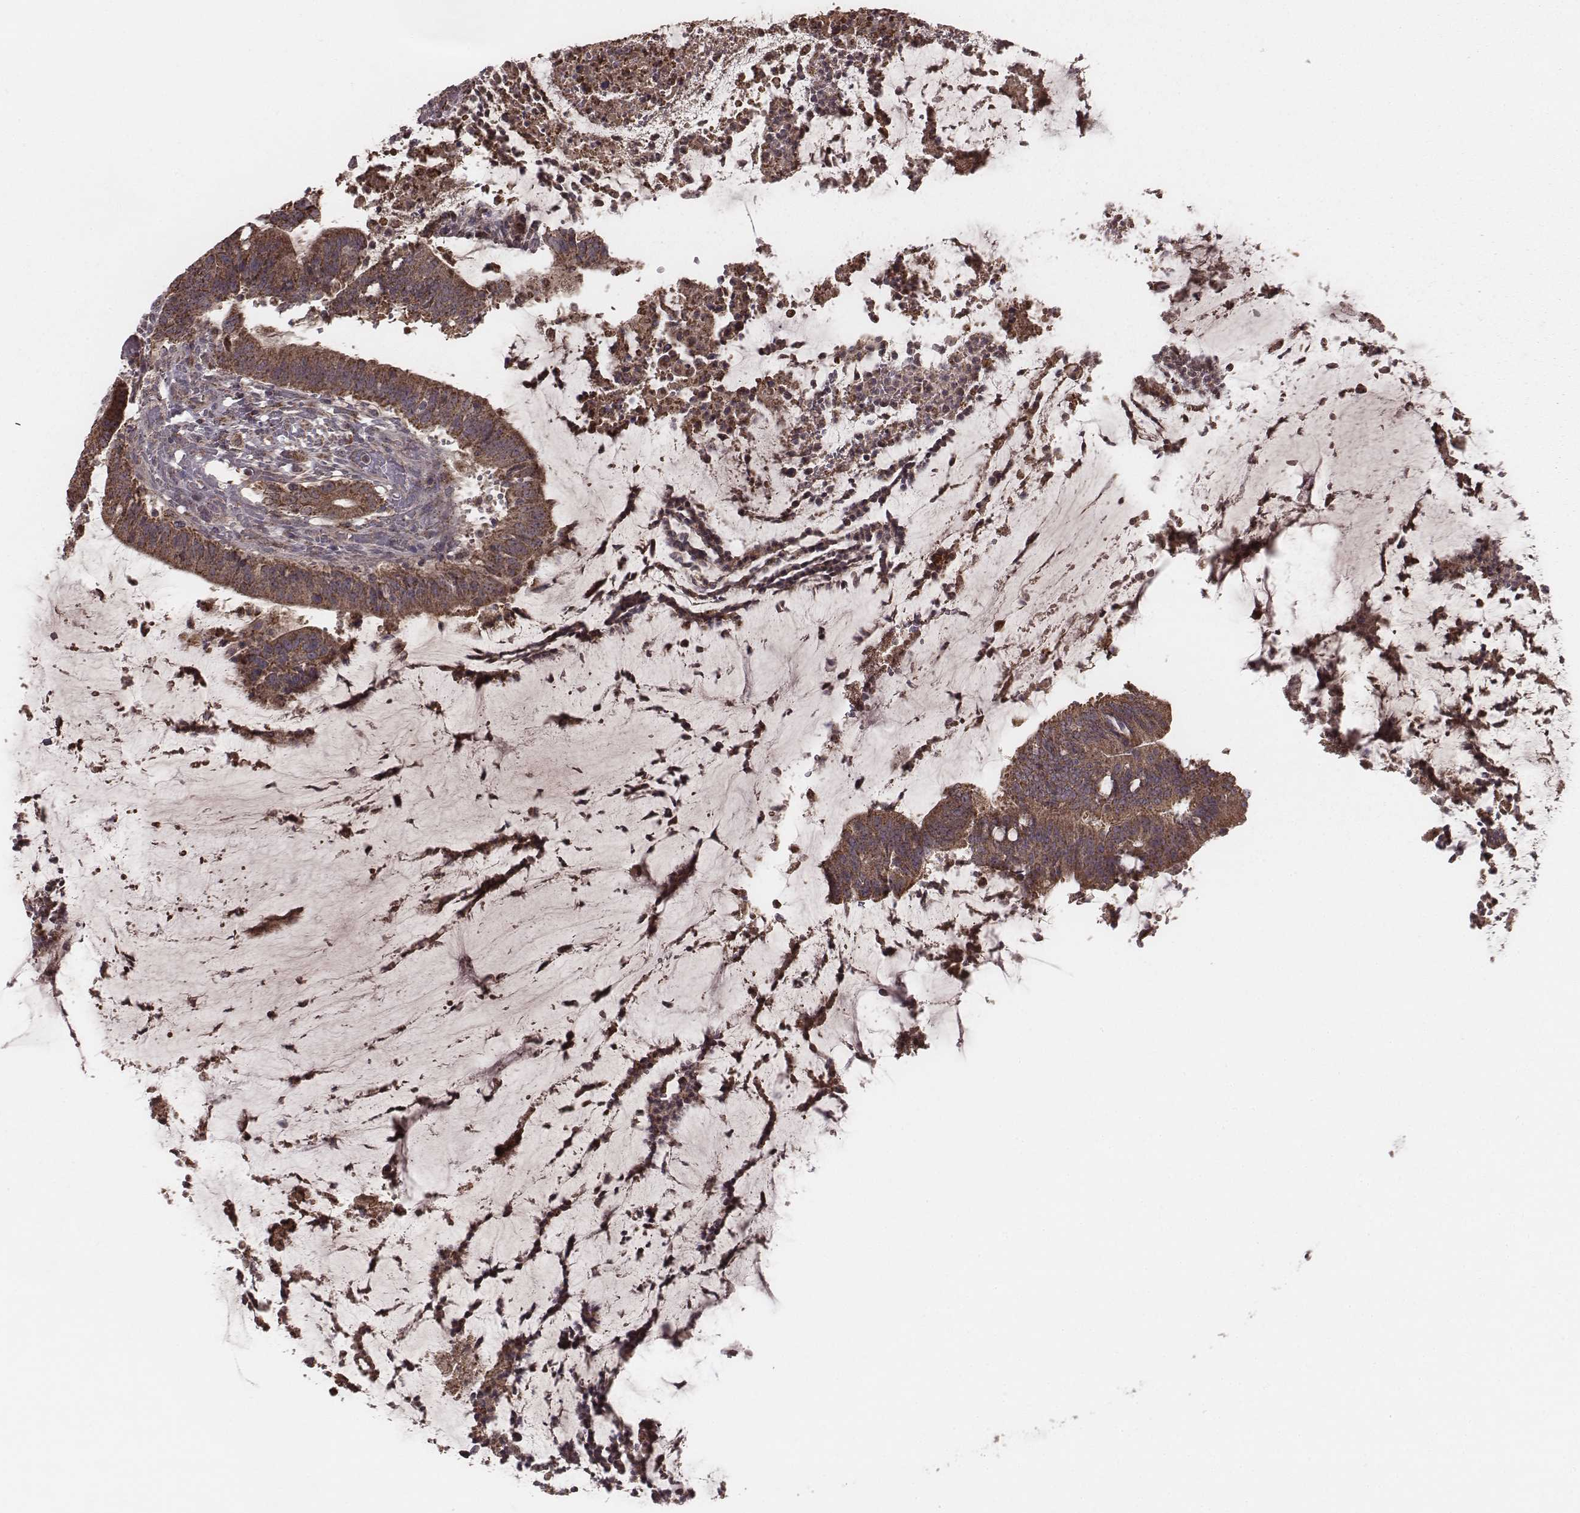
{"staining": {"intensity": "strong", "quantity": ">75%", "location": "cytoplasmic/membranous"}, "tissue": "colorectal cancer", "cell_type": "Tumor cells", "image_type": "cancer", "snomed": [{"axis": "morphology", "description": "Adenocarcinoma, NOS"}, {"axis": "topography", "description": "Colon"}], "caption": "Protein staining of colorectal cancer (adenocarcinoma) tissue shows strong cytoplasmic/membranous positivity in approximately >75% of tumor cells.", "gene": "PDCD2L", "patient": {"sex": "female", "age": 43}}